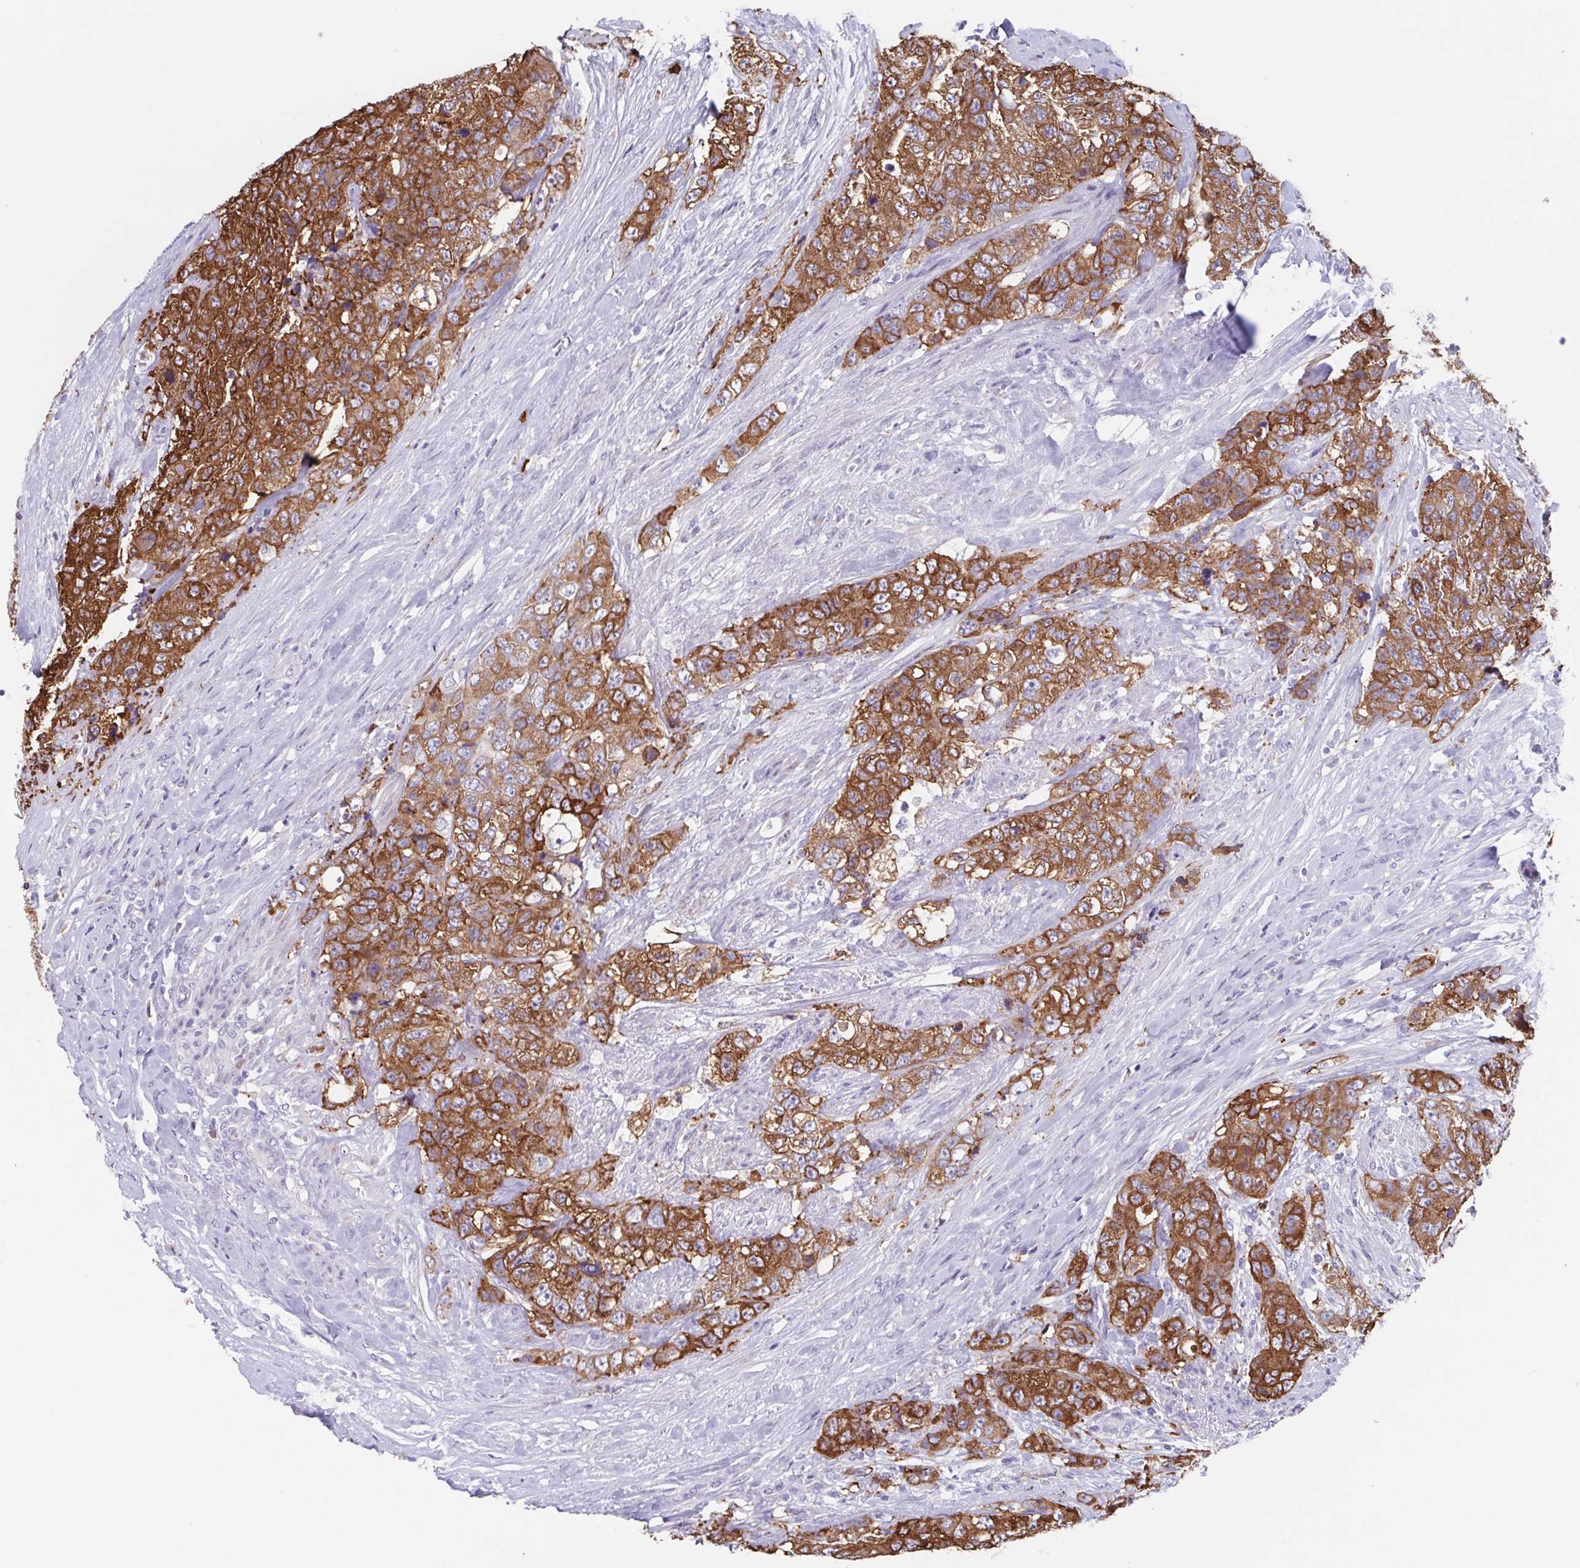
{"staining": {"intensity": "moderate", "quantity": ">75%", "location": "cytoplasmic/membranous"}, "tissue": "urothelial cancer", "cell_type": "Tumor cells", "image_type": "cancer", "snomed": [{"axis": "morphology", "description": "Urothelial carcinoma, High grade"}, {"axis": "topography", "description": "Urinary bladder"}], "caption": "High-power microscopy captured an immunohistochemistry (IHC) photomicrograph of high-grade urothelial carcinoma, revealing moderate cytoplasmic/membranous staining in about >75% of tumor cells.", "gene": "TPD52", "patient": {"sex": "female", "age": 78}}